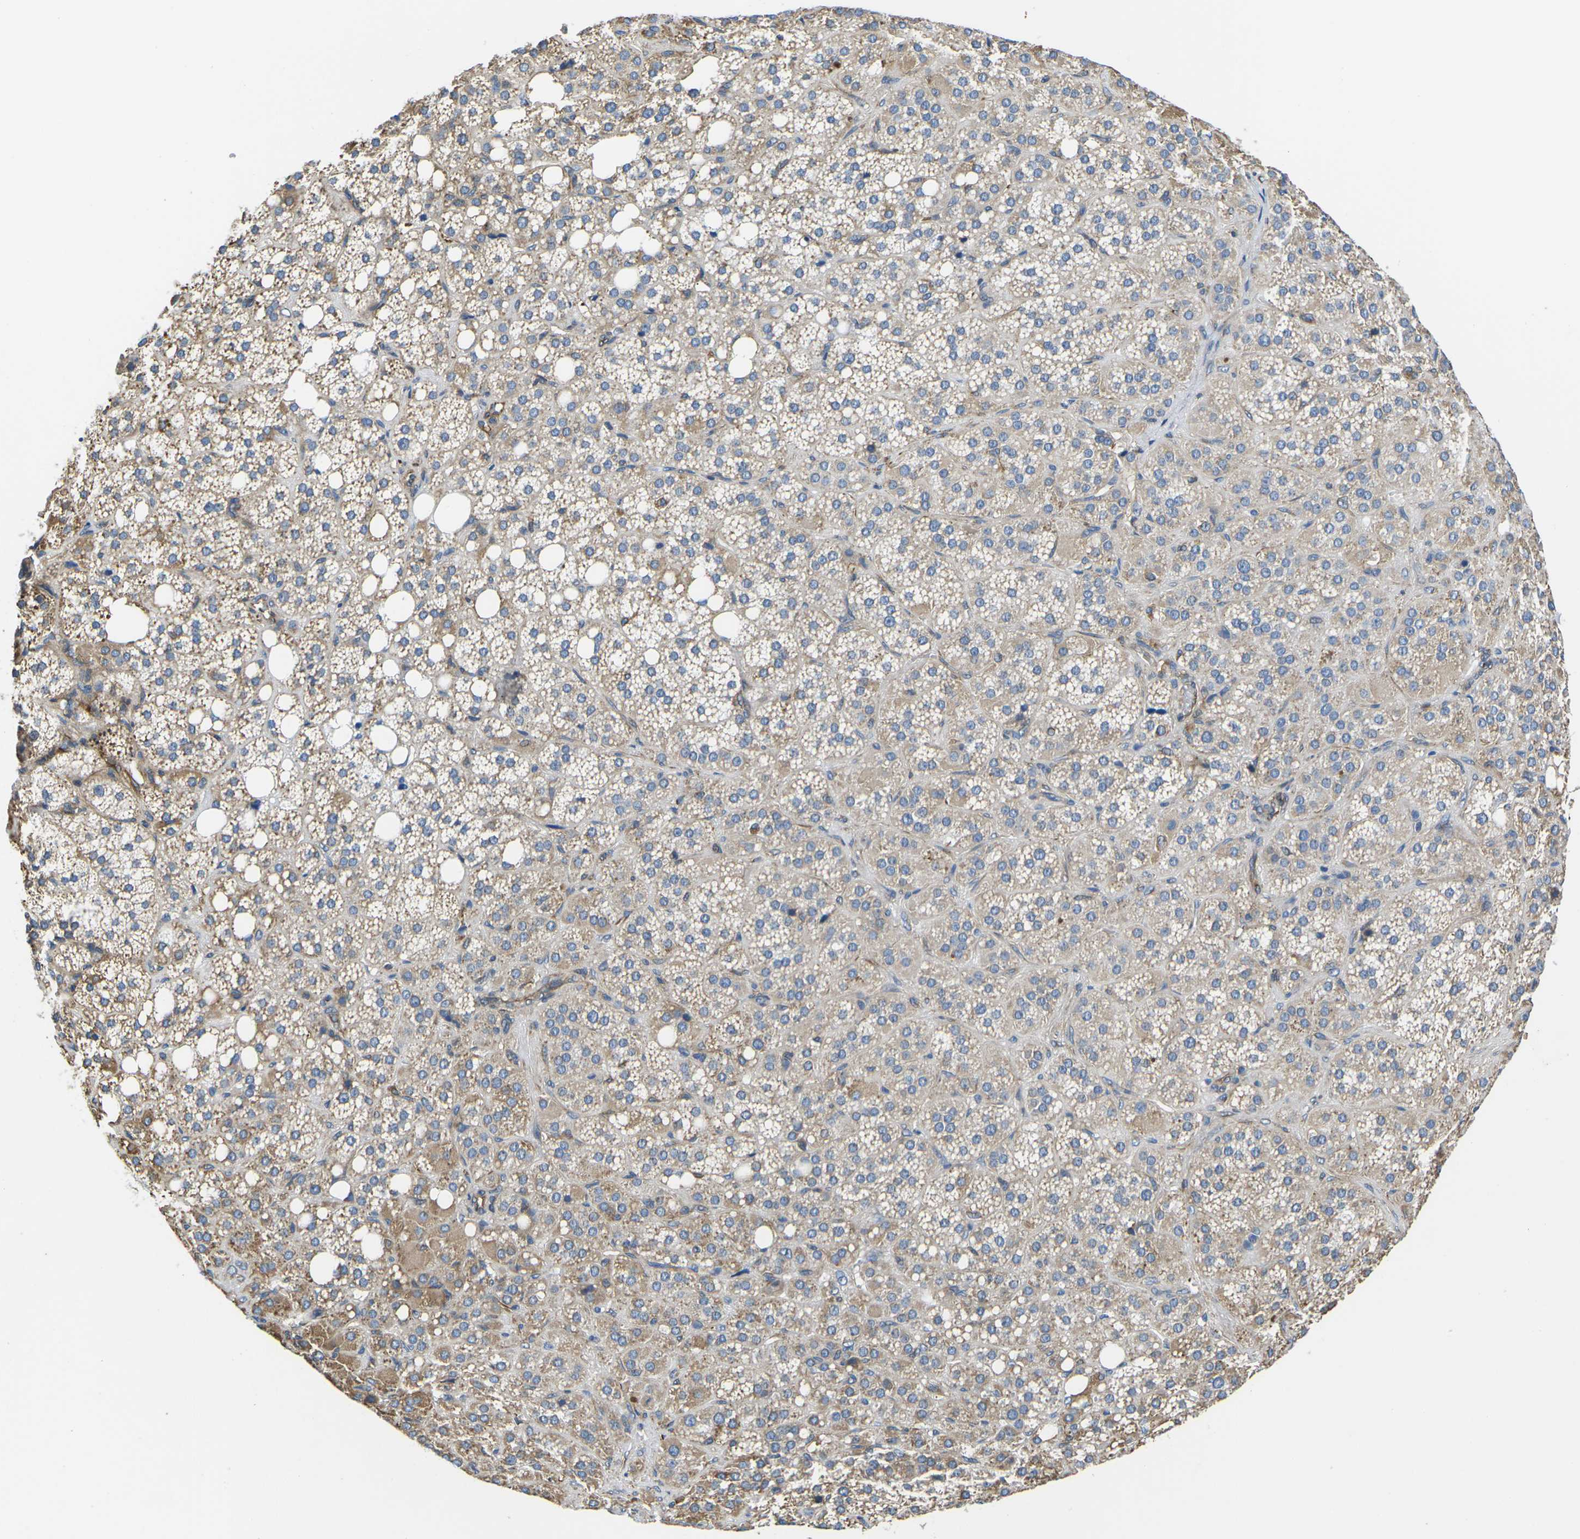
{"staining": {"intensity": "moderate", "quantity": ">75%", "location": "cytoplasmic/membranous"}, "tissue": "adrenal gland", "cell_type": "Glandular cells", "image_type": "normal", "snomed": [{"axis": "morphology", "description": "Normal tissue, NOS"}, {"axis": "topography", "description": "Adrenal gland"}], "caption": "Immunohistochemistry (IHC) of normal human adrenal gland reveals medium levels of moderate cytoplasmic/membranous staining in about >75% of glandular cells. The staining was performed using DAB, with brown indicating positive protein expression. Nuclei are stained blue with hematoxylin.", "gene": "TMEFF2", "patient": {"sex": "female", "age": 59}}